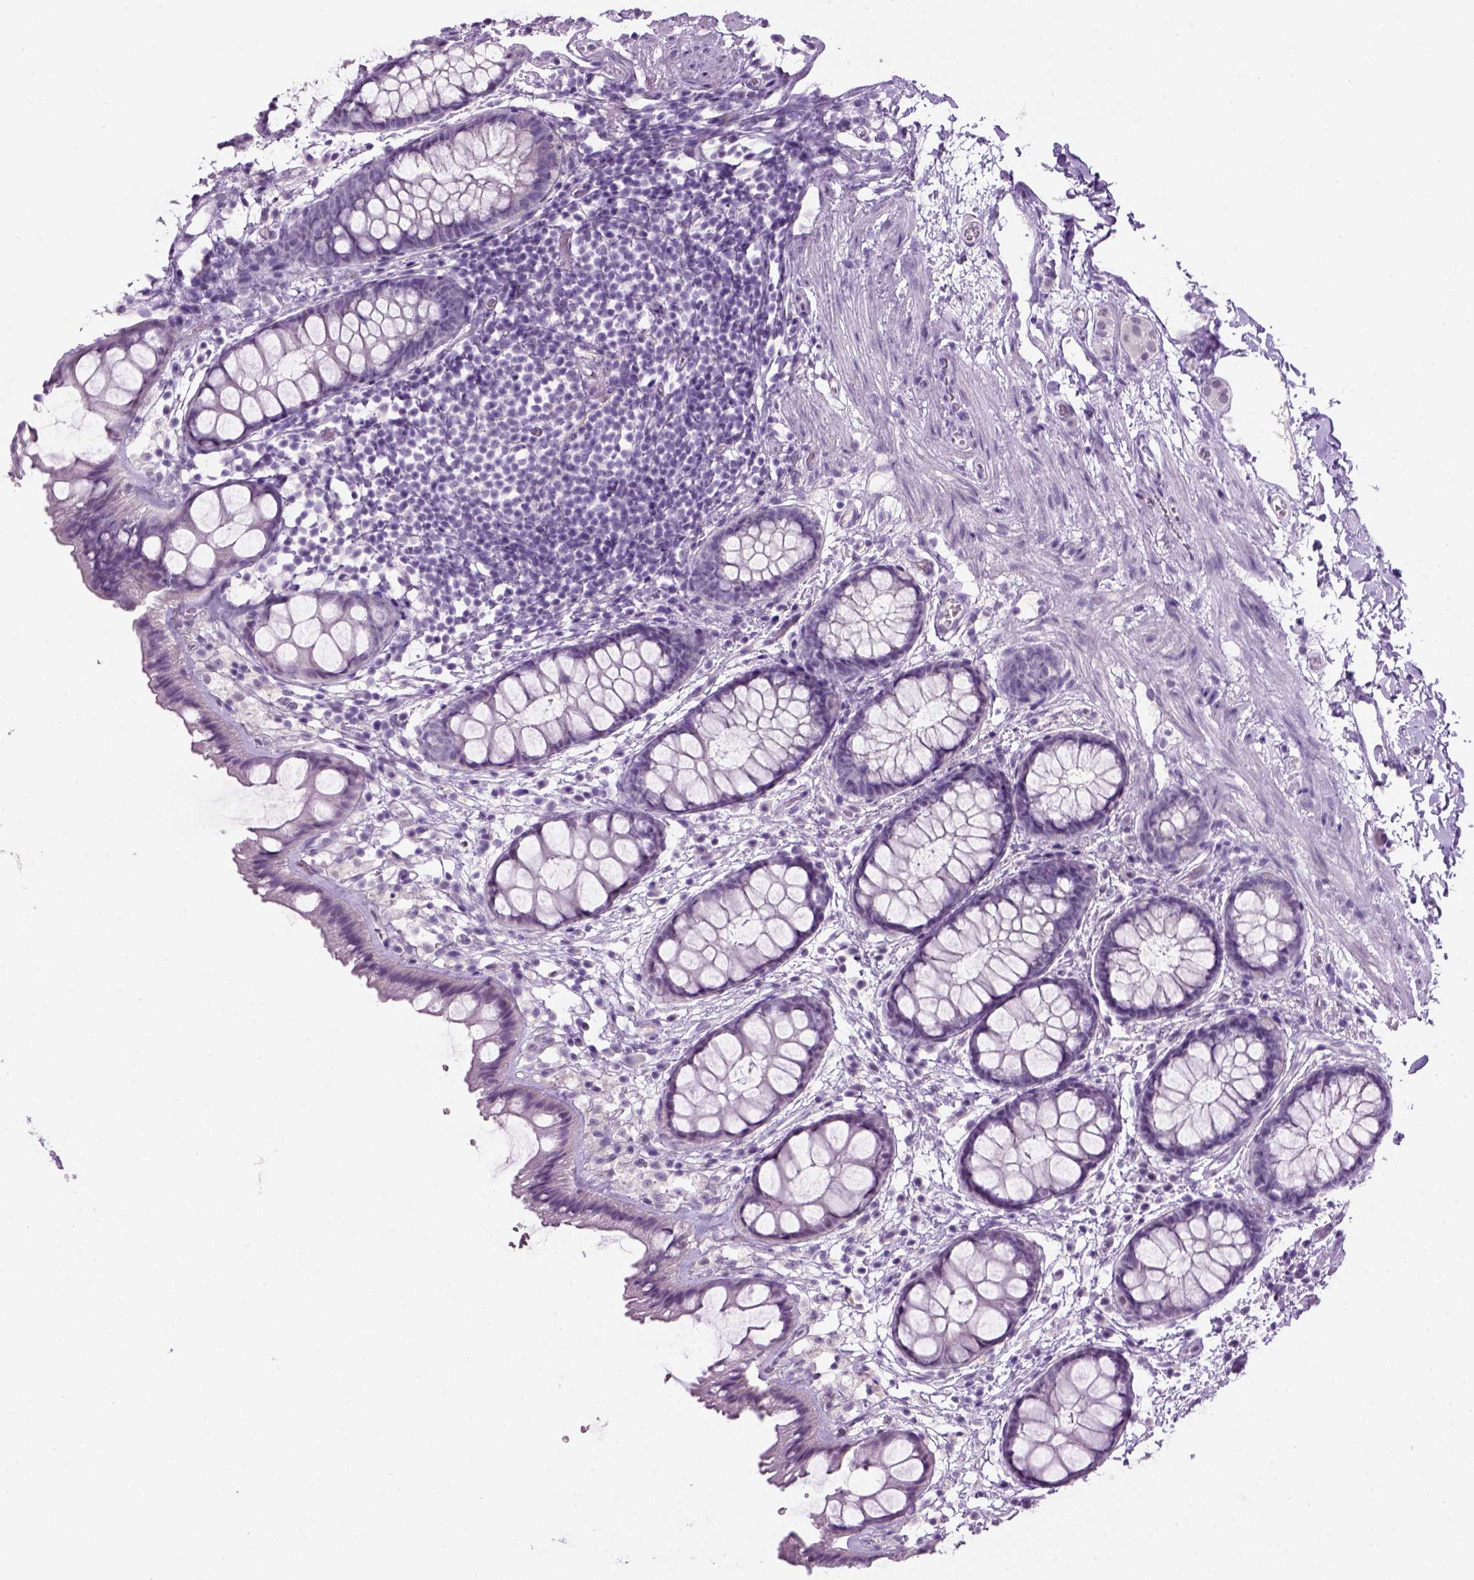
{"staining": {"intensity": "negative", "quantity": "none", "location": "none"}, "tissue": "rectum", "cell_type": "Glandular cells", "image_type": "normal", "snomed": [{"axis": "morphology", "description": "Normal tissue, NOS"}, {"axis": "topography", "description": "Rectum"}], "caption": "Rectum stained for a protein using immunohistochemistry (IHC) reveals no expression glandular cells.", "gene": "GABRB2", "patient": {"sex": "female", "age": 62}}